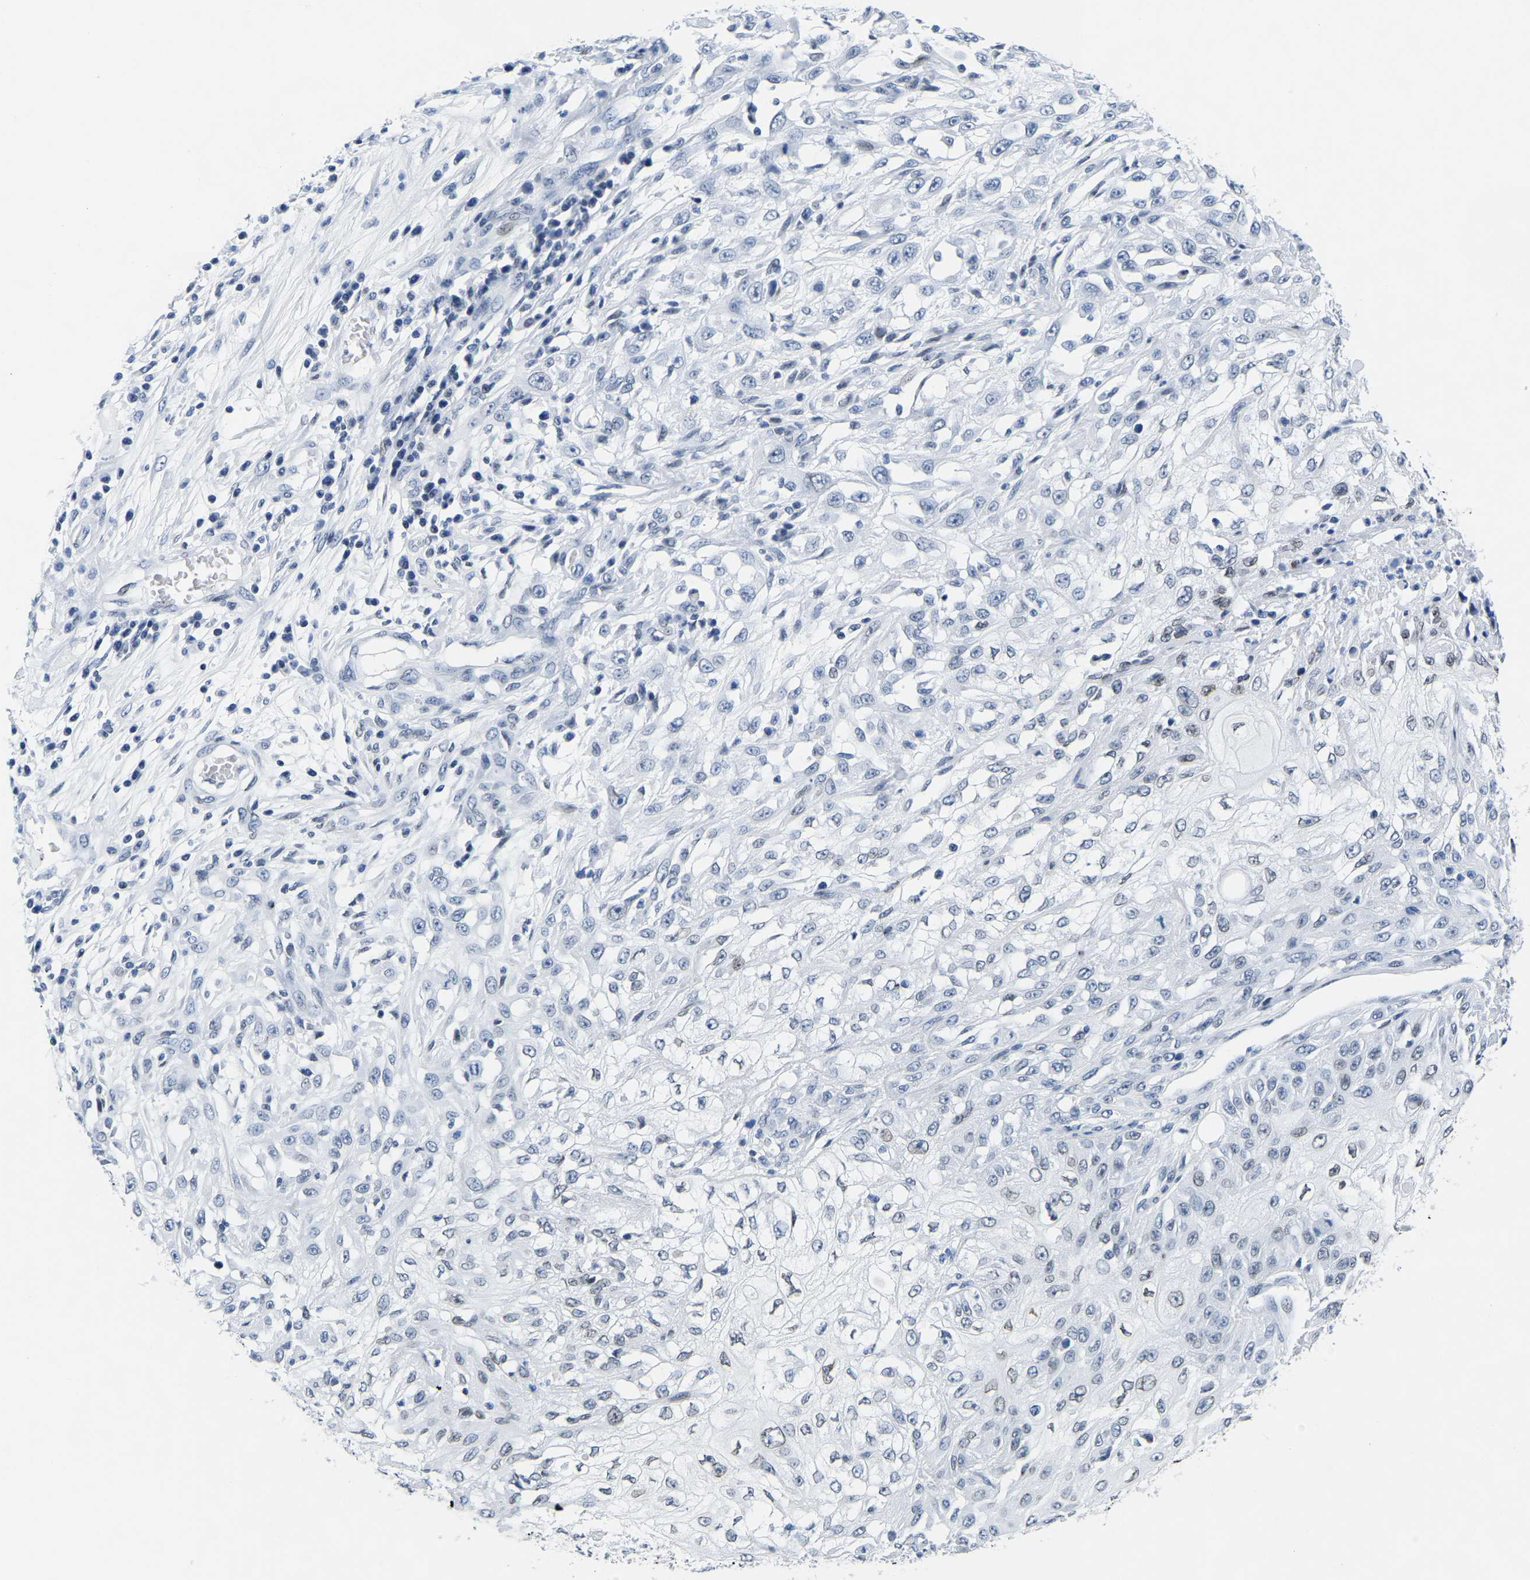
{"staining": {"intensity": "weak", "quantity": "<25%", "location": "cytoplasmic/membranous,nuclear"}, "tissue": "skin cancer", "cell_type": "Tumor cells", "image_type": "cancer", "snomed": [{"axis": "morphology", "description": "Squamous cell carcinoma, NOS"}, {"axis": "morphology", "description": "Squamous cell carcinoma, metastatic, NOS"}, {"axis": "topography", "description": "Skin"}, {"axis": "topography", "description": "Lymph node"}], "caption": "Immunohistochemistry (IHC) of skin cancer (squamous cell carcinoma) exhibits no positivity in tumor cells. The staining was performed using DAB (3,3'-diaminobenzidine) to visualize the protein expression in brown, while the nuclei were stained in blue with hematoxylin (Magnification: 20x).", "gene": "UPK3A", "patient": {"sex": "male", "age": 75}}